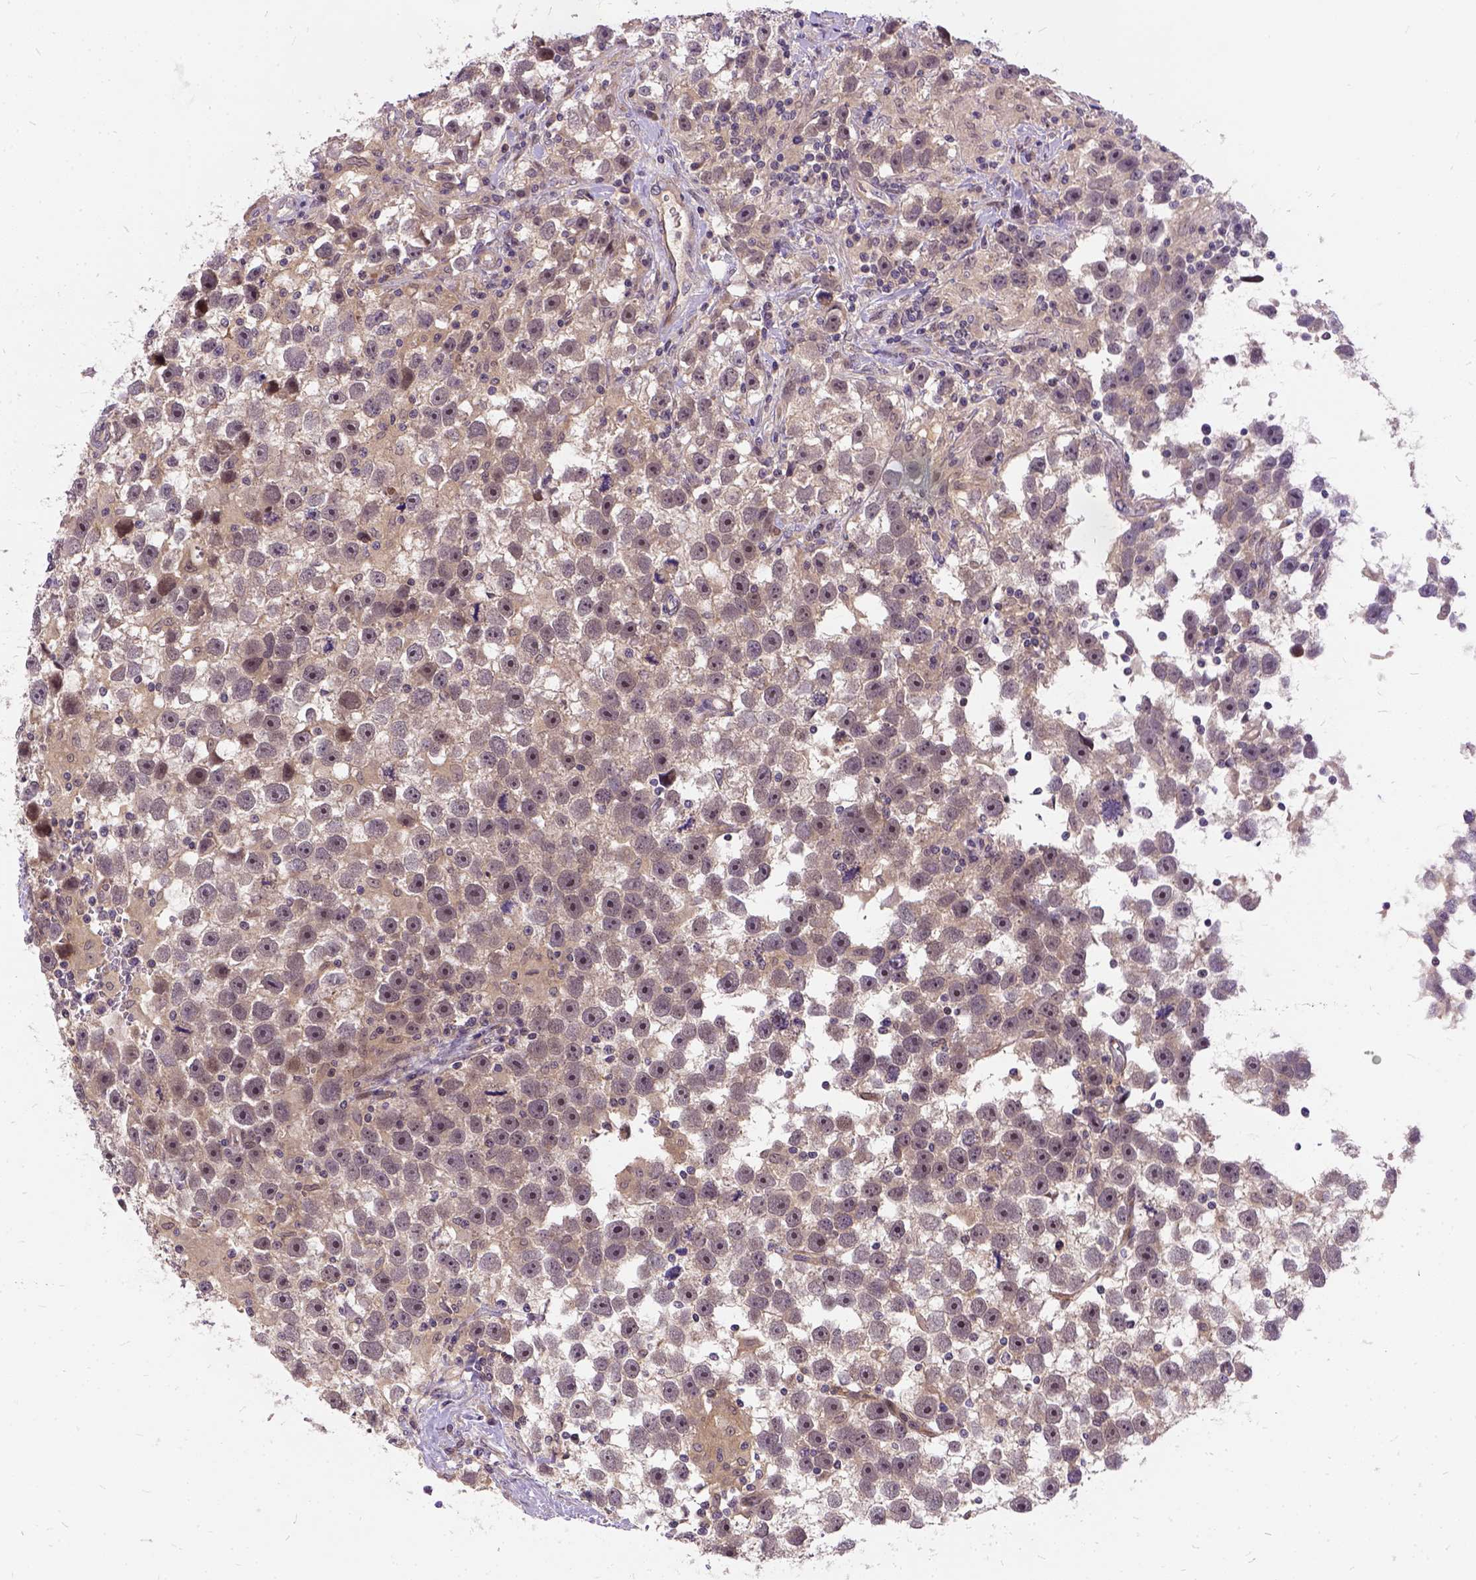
{"staining": {"intensity": "weak", "quantity": ">75%", "location": "cytoplasmic/membranous"}, "tissue": "testis cancer", "cell_type": "Tumor cells", "image_type": "cancer", "snomed": [{"axis": "morphology", "description": "Seminoma, NOS"}, {"axis": "topography", "description": "Testis"}], "caption": "This photomicrograph demonstrates immunohistochemistry staining of human seminoma (testis), with low weak cytoplasmic/membranous staining in approximately >75% of tumor cells.", "gene": "ILRUN", "patient": {"sex": "male", "age": 43}}